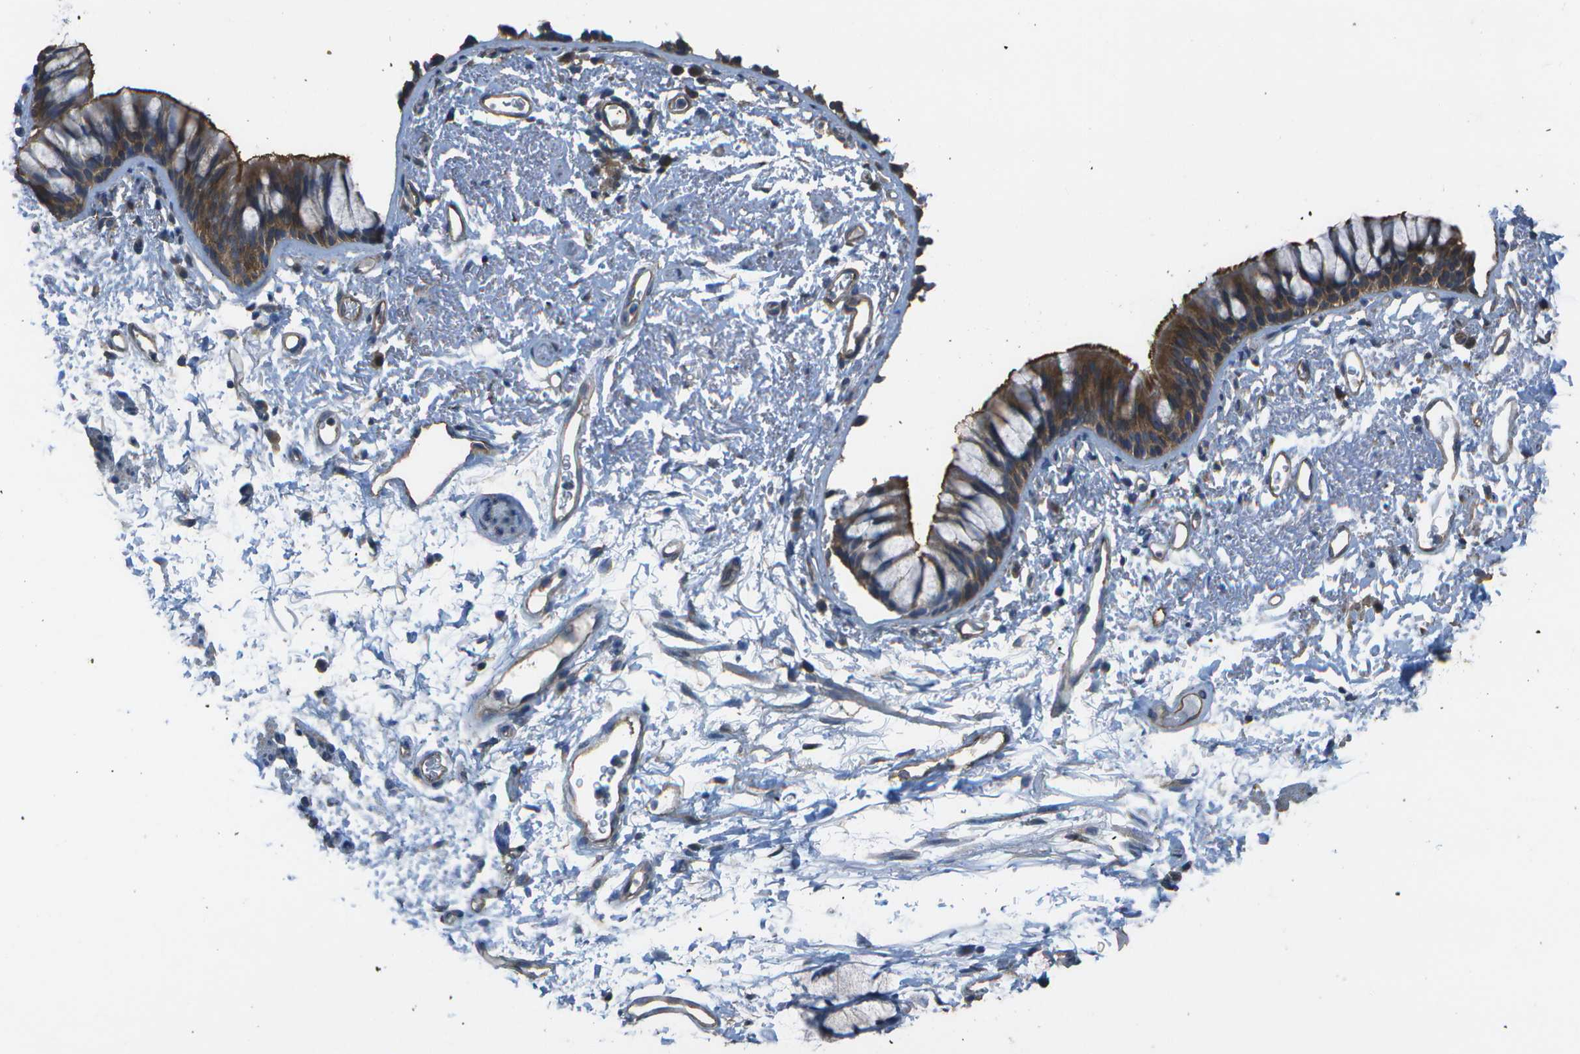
{"staining": {"intensity": "weak", "quantity": ">75%", "location": "cytoplasmic/membranous"}, "tissue": "adipose tissue", "cell_type": "Adipocytes", "image_type": "normal", "snomed": [{"axis": "morphology", "description": "Normal tissue, NOS"}, {"axis": "topography", "description": "Bronchus"}], "caption": "Protein expression analysis of normal human adipose tissue reveals weak cytoplasmic/membranous staining in about >75% of adipocytes.", "gene": "CLNS1A", "patient": {"sex": "female", "age": 73}}